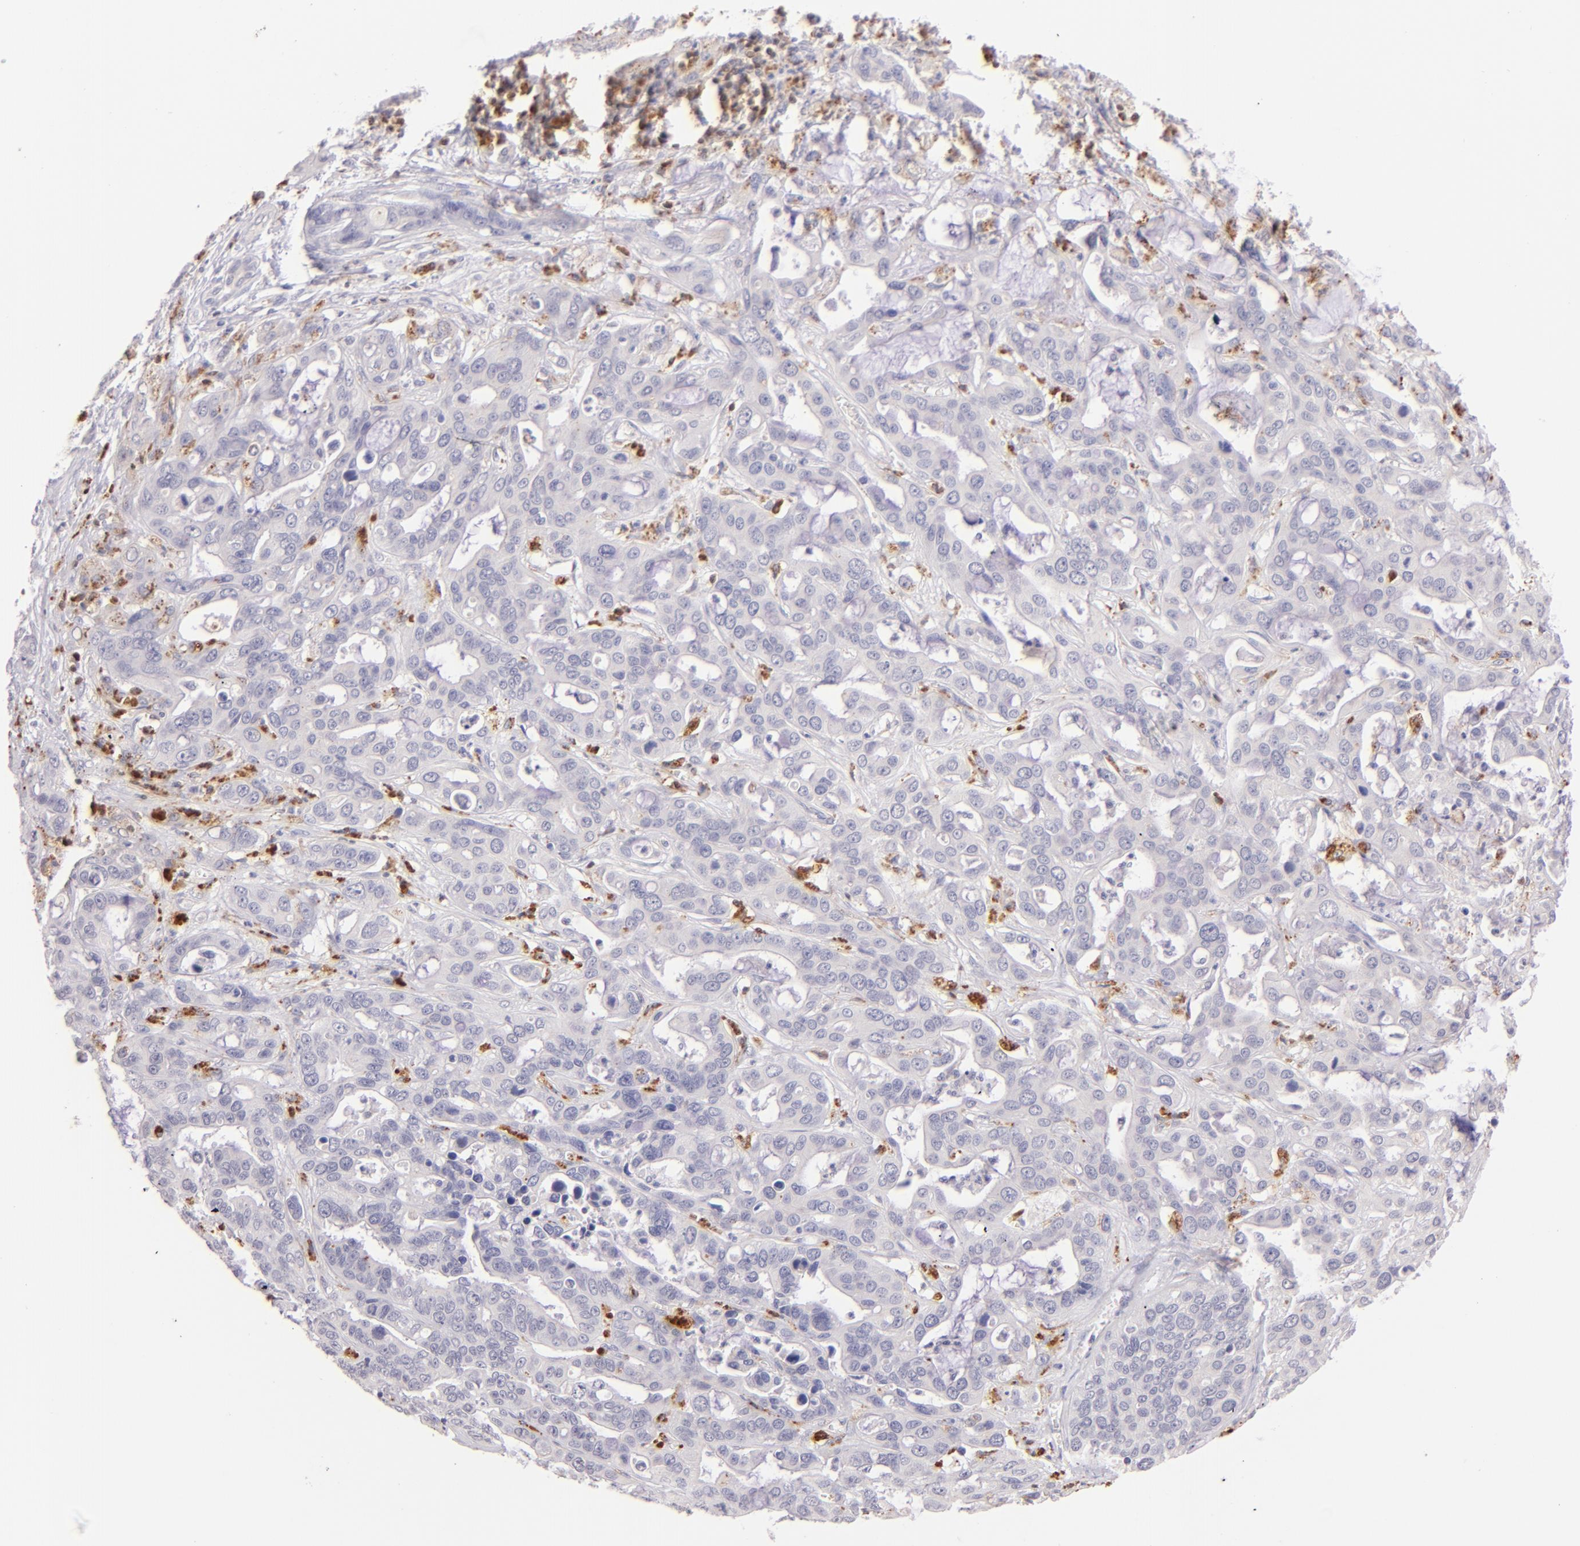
{"staining": {"intensity": "negative", "quantity": "none", "location": "none"}, "tissue": "liver cancer", "cell_type": "Tumor cells", "image_type": "cancer", "snomed": [{"axis": "morphology", "description": "Cholangiocarcinoma"}, {"axis": "topography", "description": "Liver"}], "caption": "Immunohistochemistry image of human liver cancer stained for a protein (brown), which exhibits no positivity in tumor cells. (DAB immunohistochemistry visualized using brightfield microscopy, high magnification).", "gene": "ZAP70", "patient": {"sex": "female", "age": 65}}